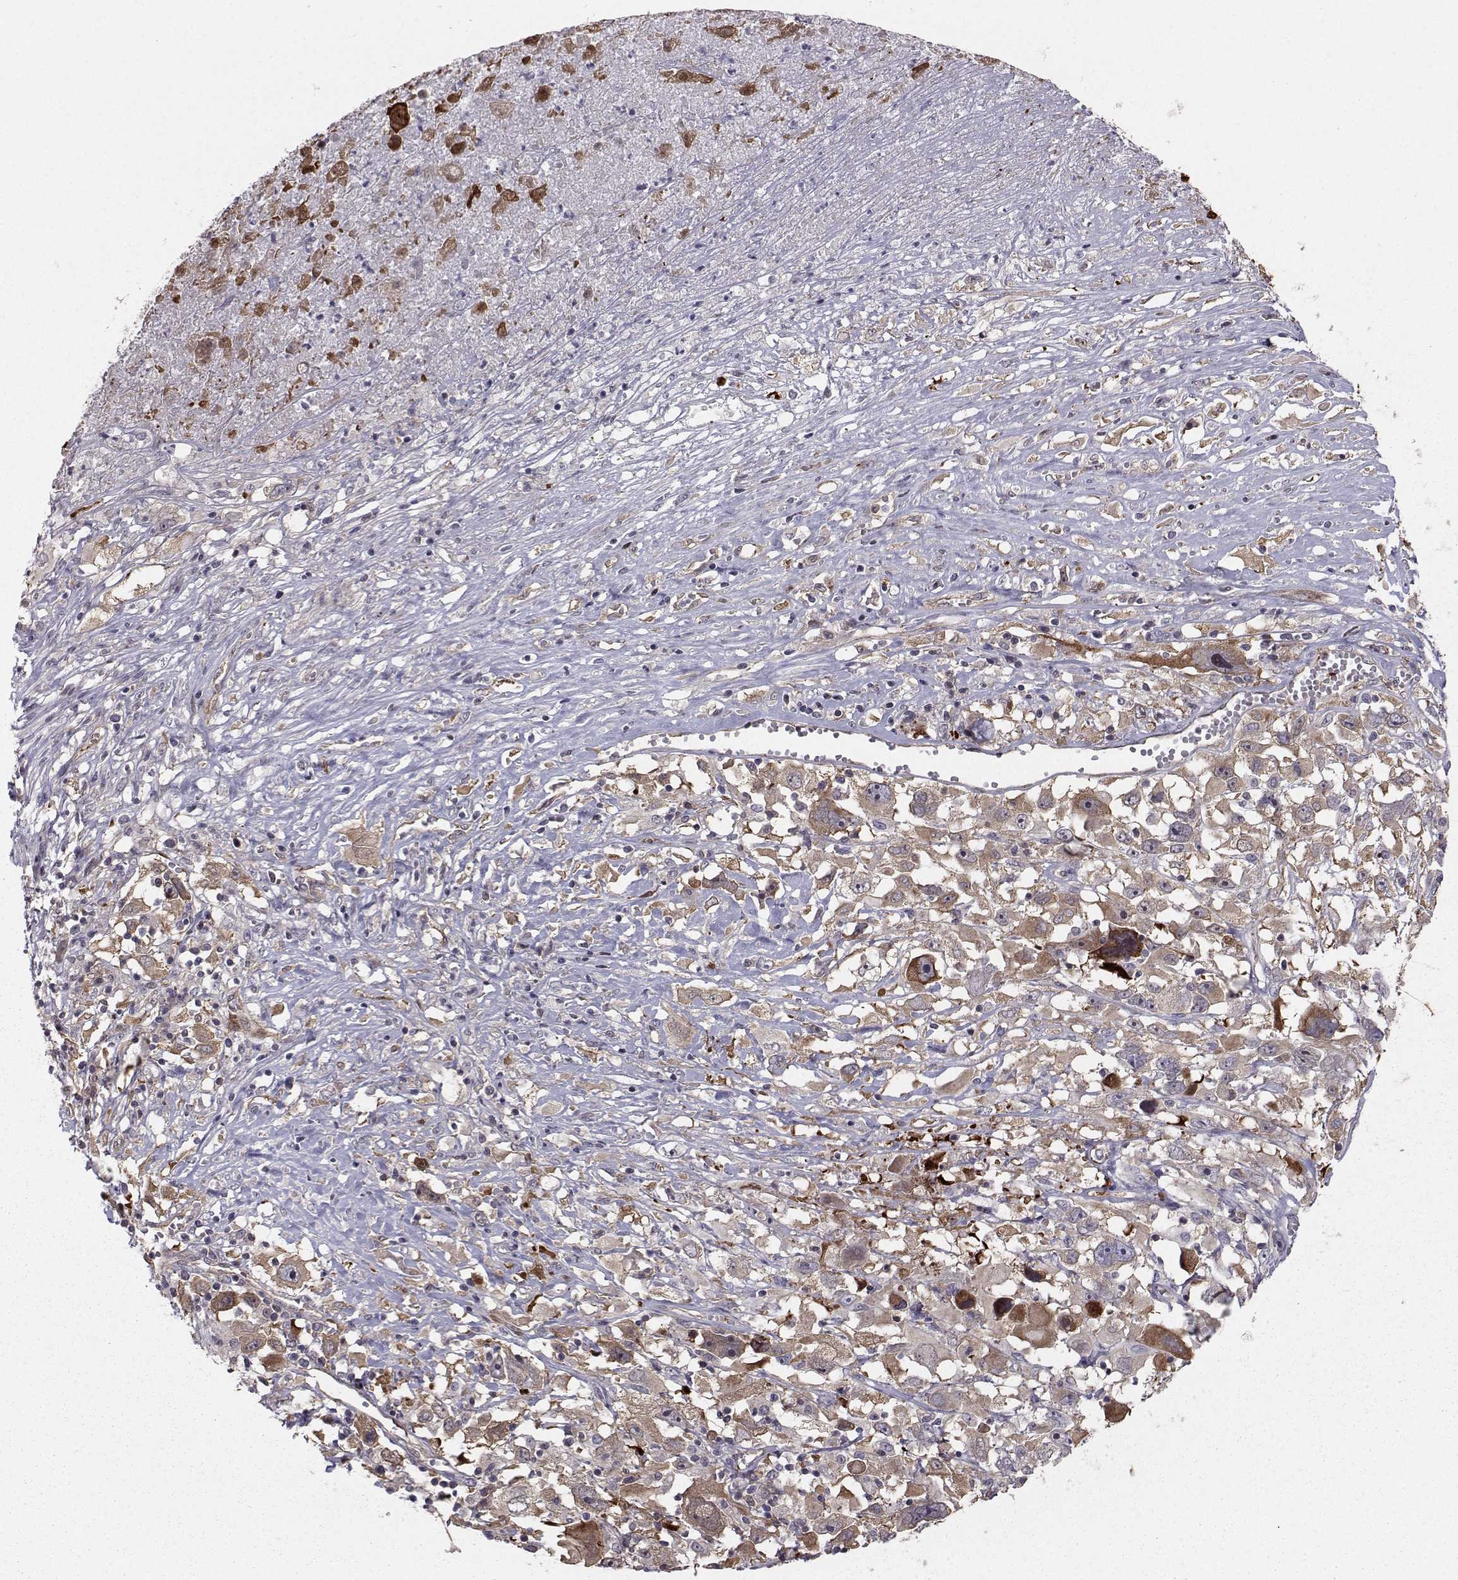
{"staining": {"intensity": "weak", "quantity": "25%-75%", "location": "cytoplasmic/membranous"}, "tissue": "melanoma", "cell_type": "Tumor cells", "image_type": "cancer", "snomed": [{"axis": "morphology", "description": "Malignant melanoma, Metastatic site"}, {"axis": "topography", "description": "Soft tissue"}], "caption": "Immunohistochemical staining of malignant melanoma (metastatic site) displays low levels of weak cytoplasmic/membranous positivity in approximately 25%-75% of tumor cells.", "gene": "HSP90AB1", "patient": {"sex": "male", "age": 50}}